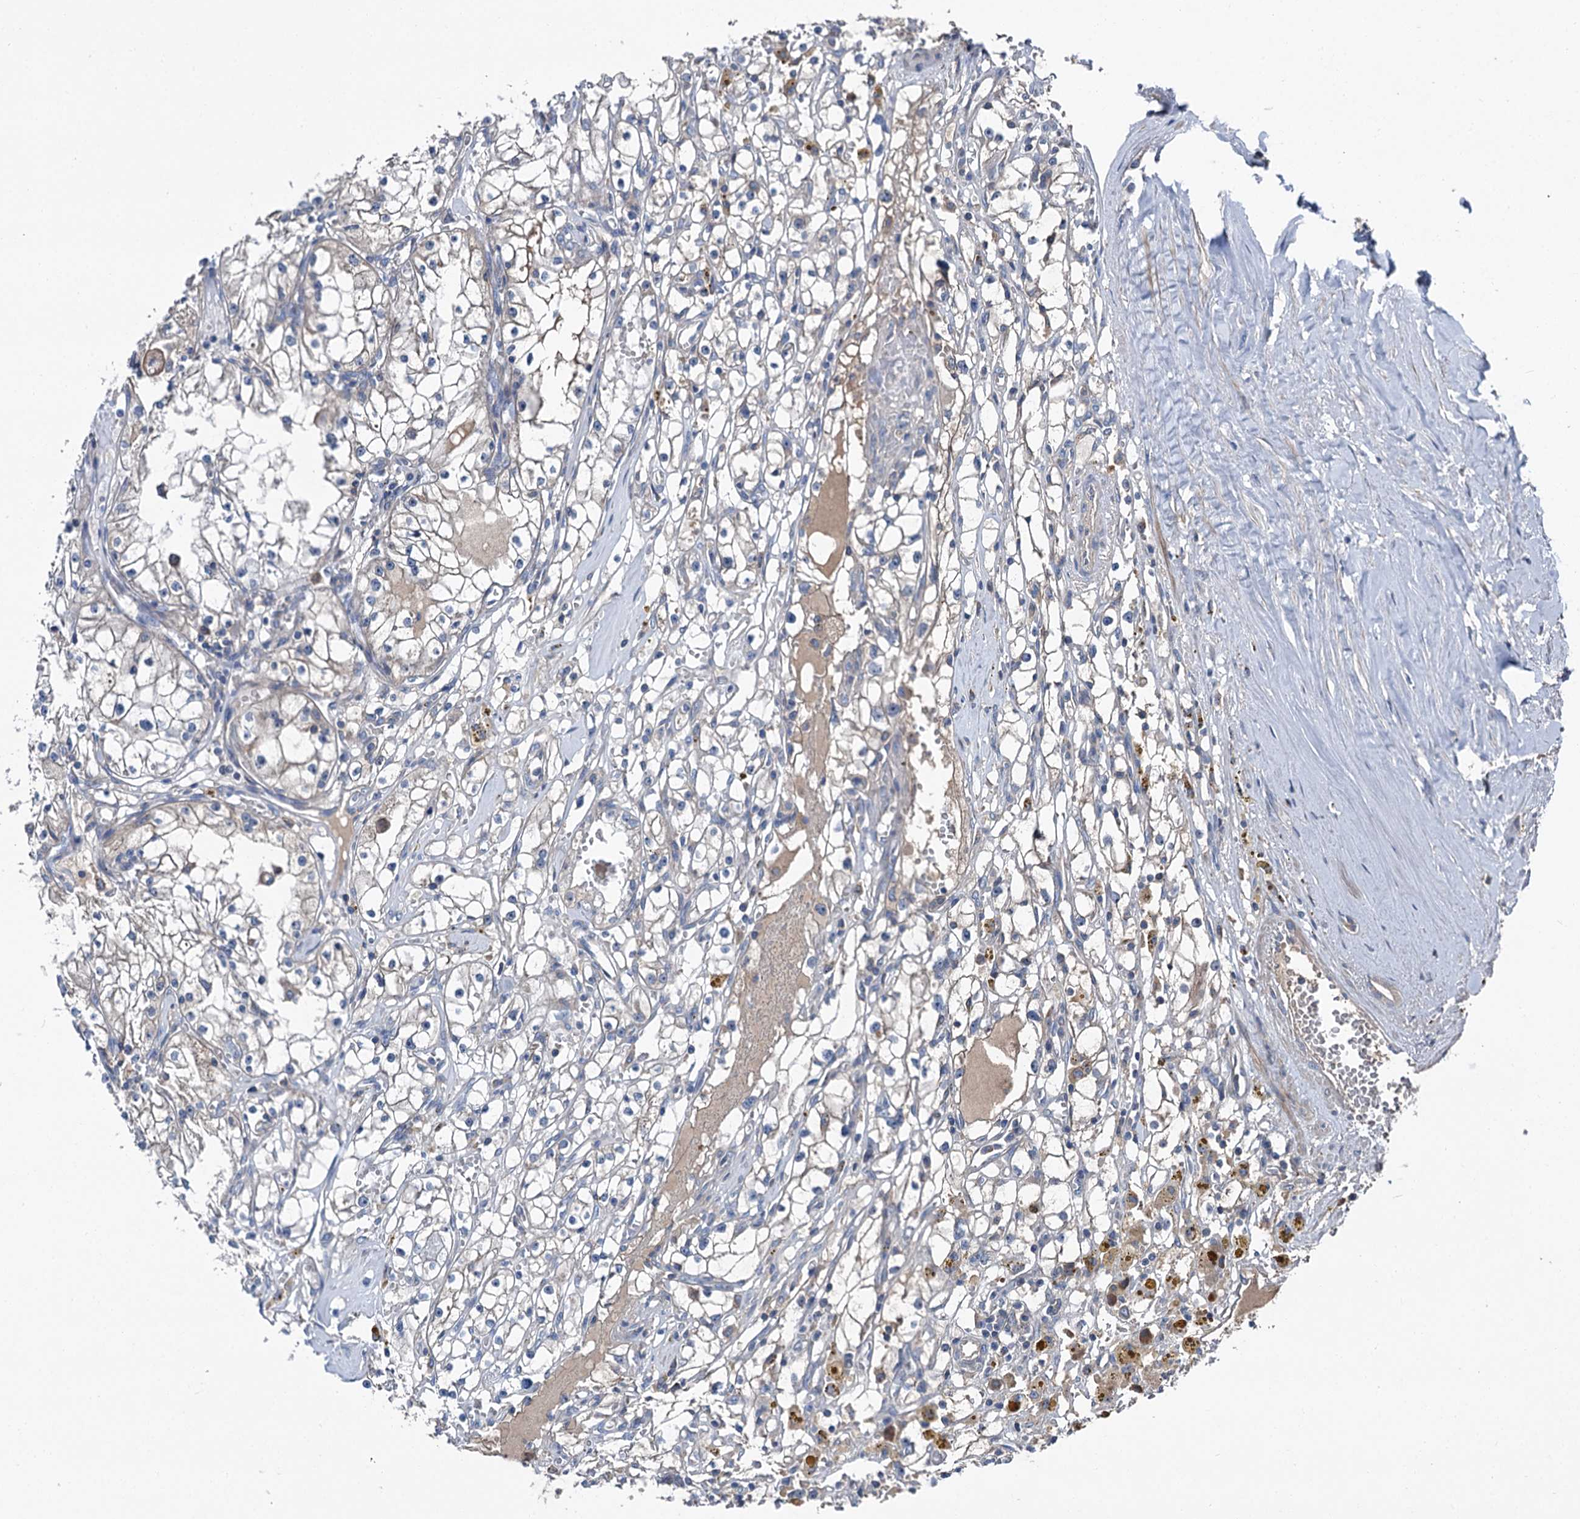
{"staining": {"intensity": "negative", "quantity": "none", "location": "none"}, "tissue": "renal cancer", "cell_type": "Tumor cells", "image_type": "cancer", "snomed": [{"axis": "morphology", "description": "Adenocarcinoma, NOS"}, {"axis": "topography", "description": "Kidney"}], "caption": "Adenocarcinoma (renal) was stained to show a protein in brown. There is no significant expression in tumor cells. (DAB (3,3'-diaminobenzidine) IHC, high magnification).", "gene": "SLC22A25", "patient": {"sex": "male", "age": 56}}